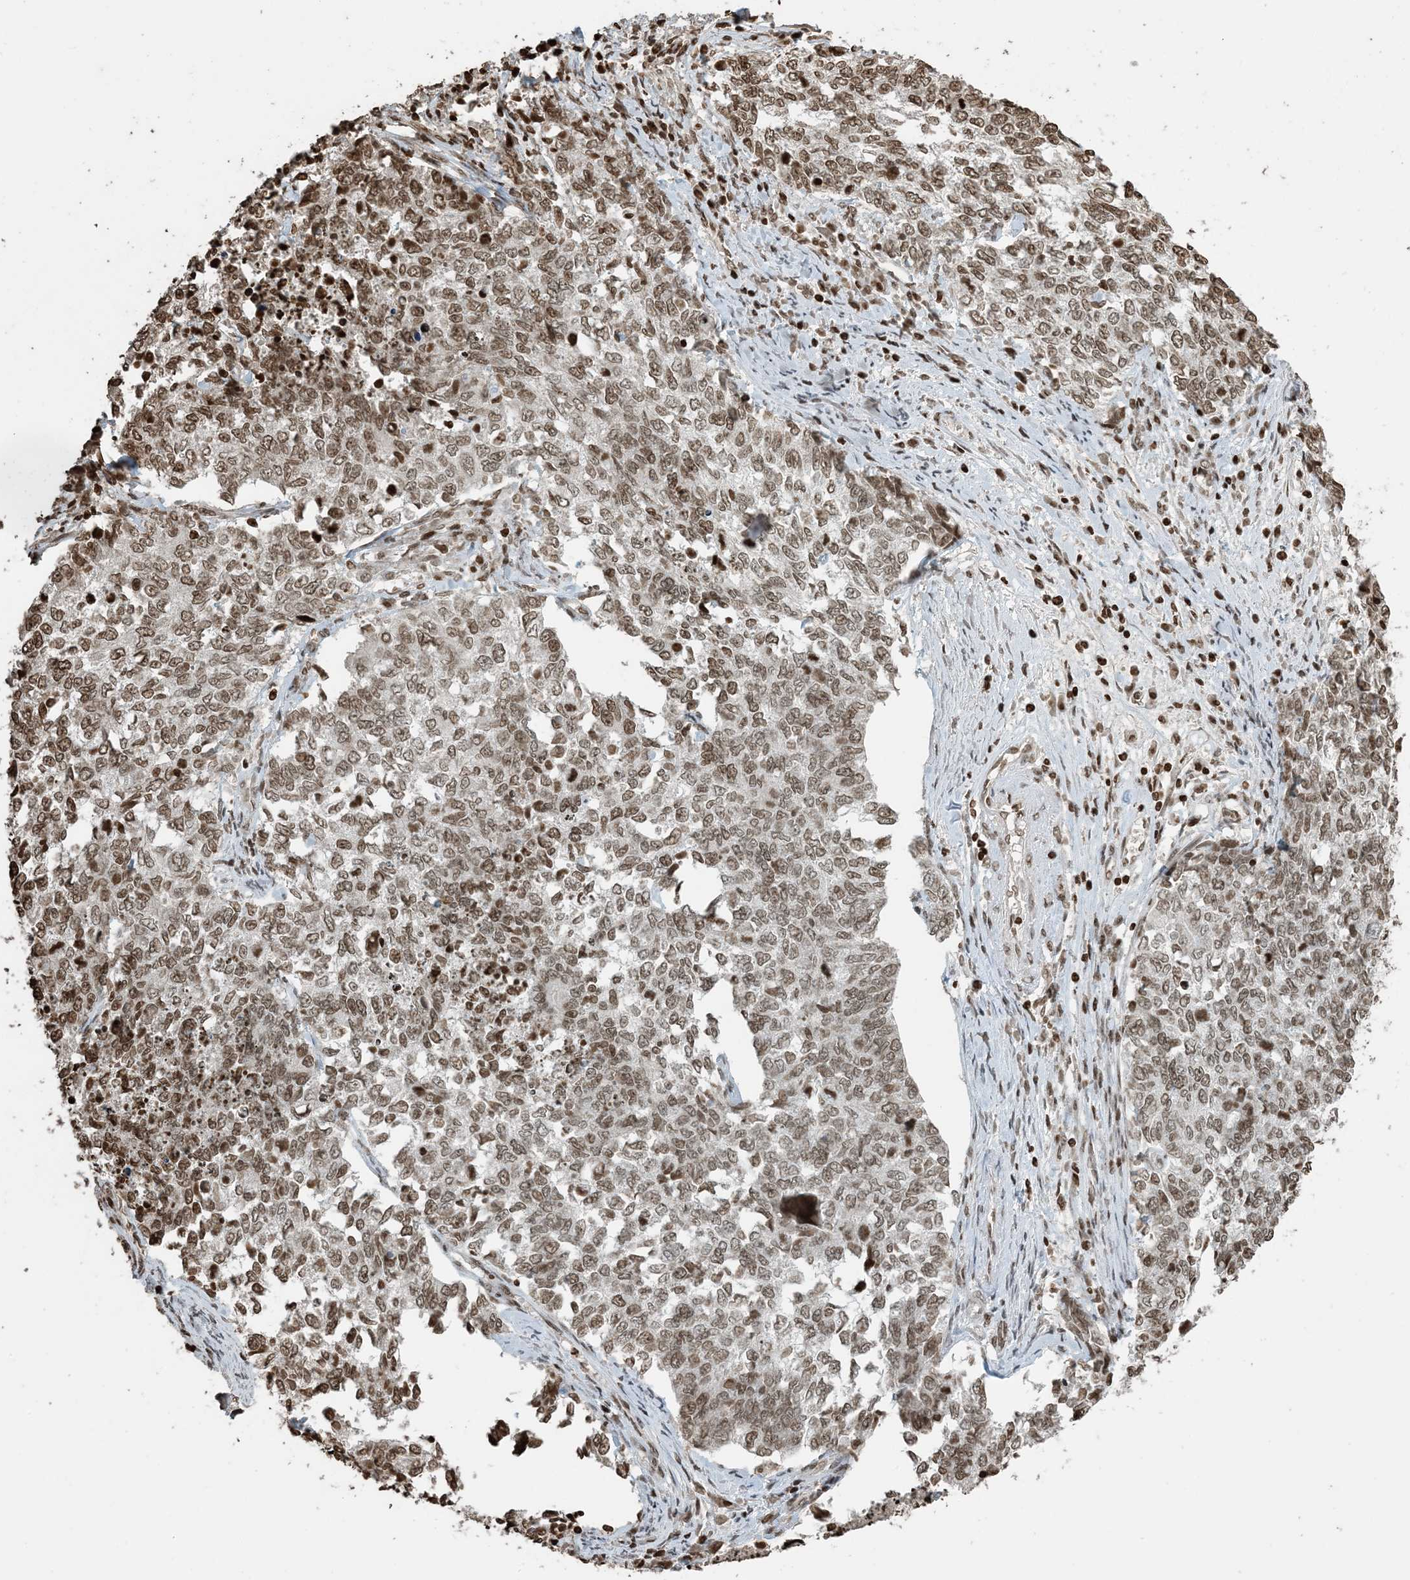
{"staining": {"intensity": "moderate", "quantity": "25%-75%", "location": "cytoplasmic/membranous"}, "tissue": "cervical cancer", "cell_type": "Tumor cells", "image_type": "cancer", "snomed": [{"axis": "morphology", "description": "Squamous cell carcinoma, NOS"}, {"axis": "topography", "description": "Cervix"}], "caption": "Immunohistochemical staining of human squamous cell carcinoma (cervical) reveals medium levels of moderate cytoplasmic/membranous staining in about 25%-75% of tumor cells.", "gene": "H3-3B", "patient": {"sex": "female", "age": 63}}